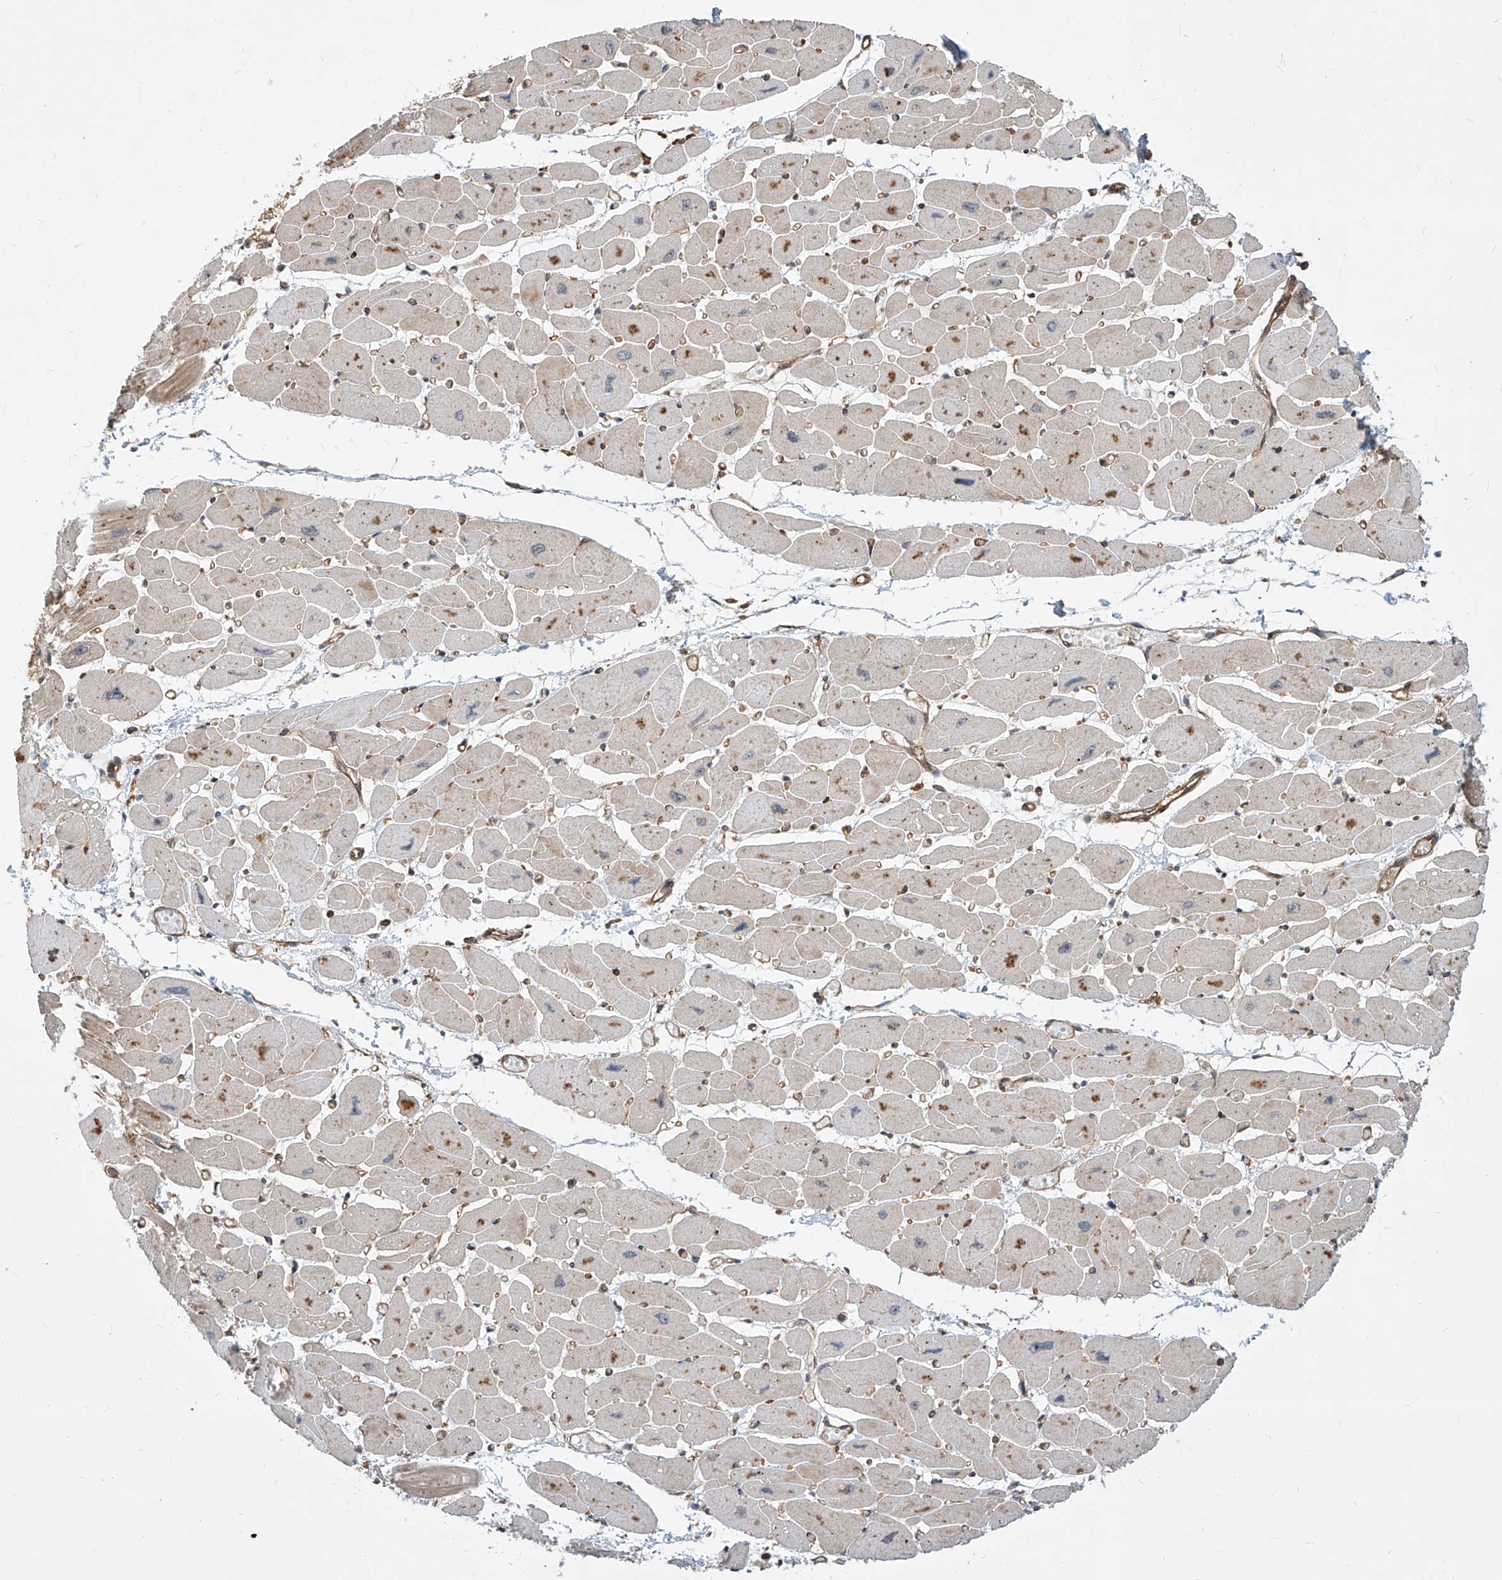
{"staining": {"intensity": "moderate", "quantity": "25%-75%", "location": "cytoplasmic/membranous"}, "tissue": "heart muscle", "cell_type": "Cardiomyocytes", "image_type": "normal", "snomed": [{"axis": "morphology", "description": "Normal tissue, NOS"}, {"axis": "topography", "description": "Heart"}], "caption": "Immunohistochemical staining of benign heart muscle exhibits medium levels of moderate cytoplasmic/membranous expression in approximately 25%-75% of cardiomyocytes.", "gene": "MAGED2", "patient": {"sex": "female", "age": 54}}